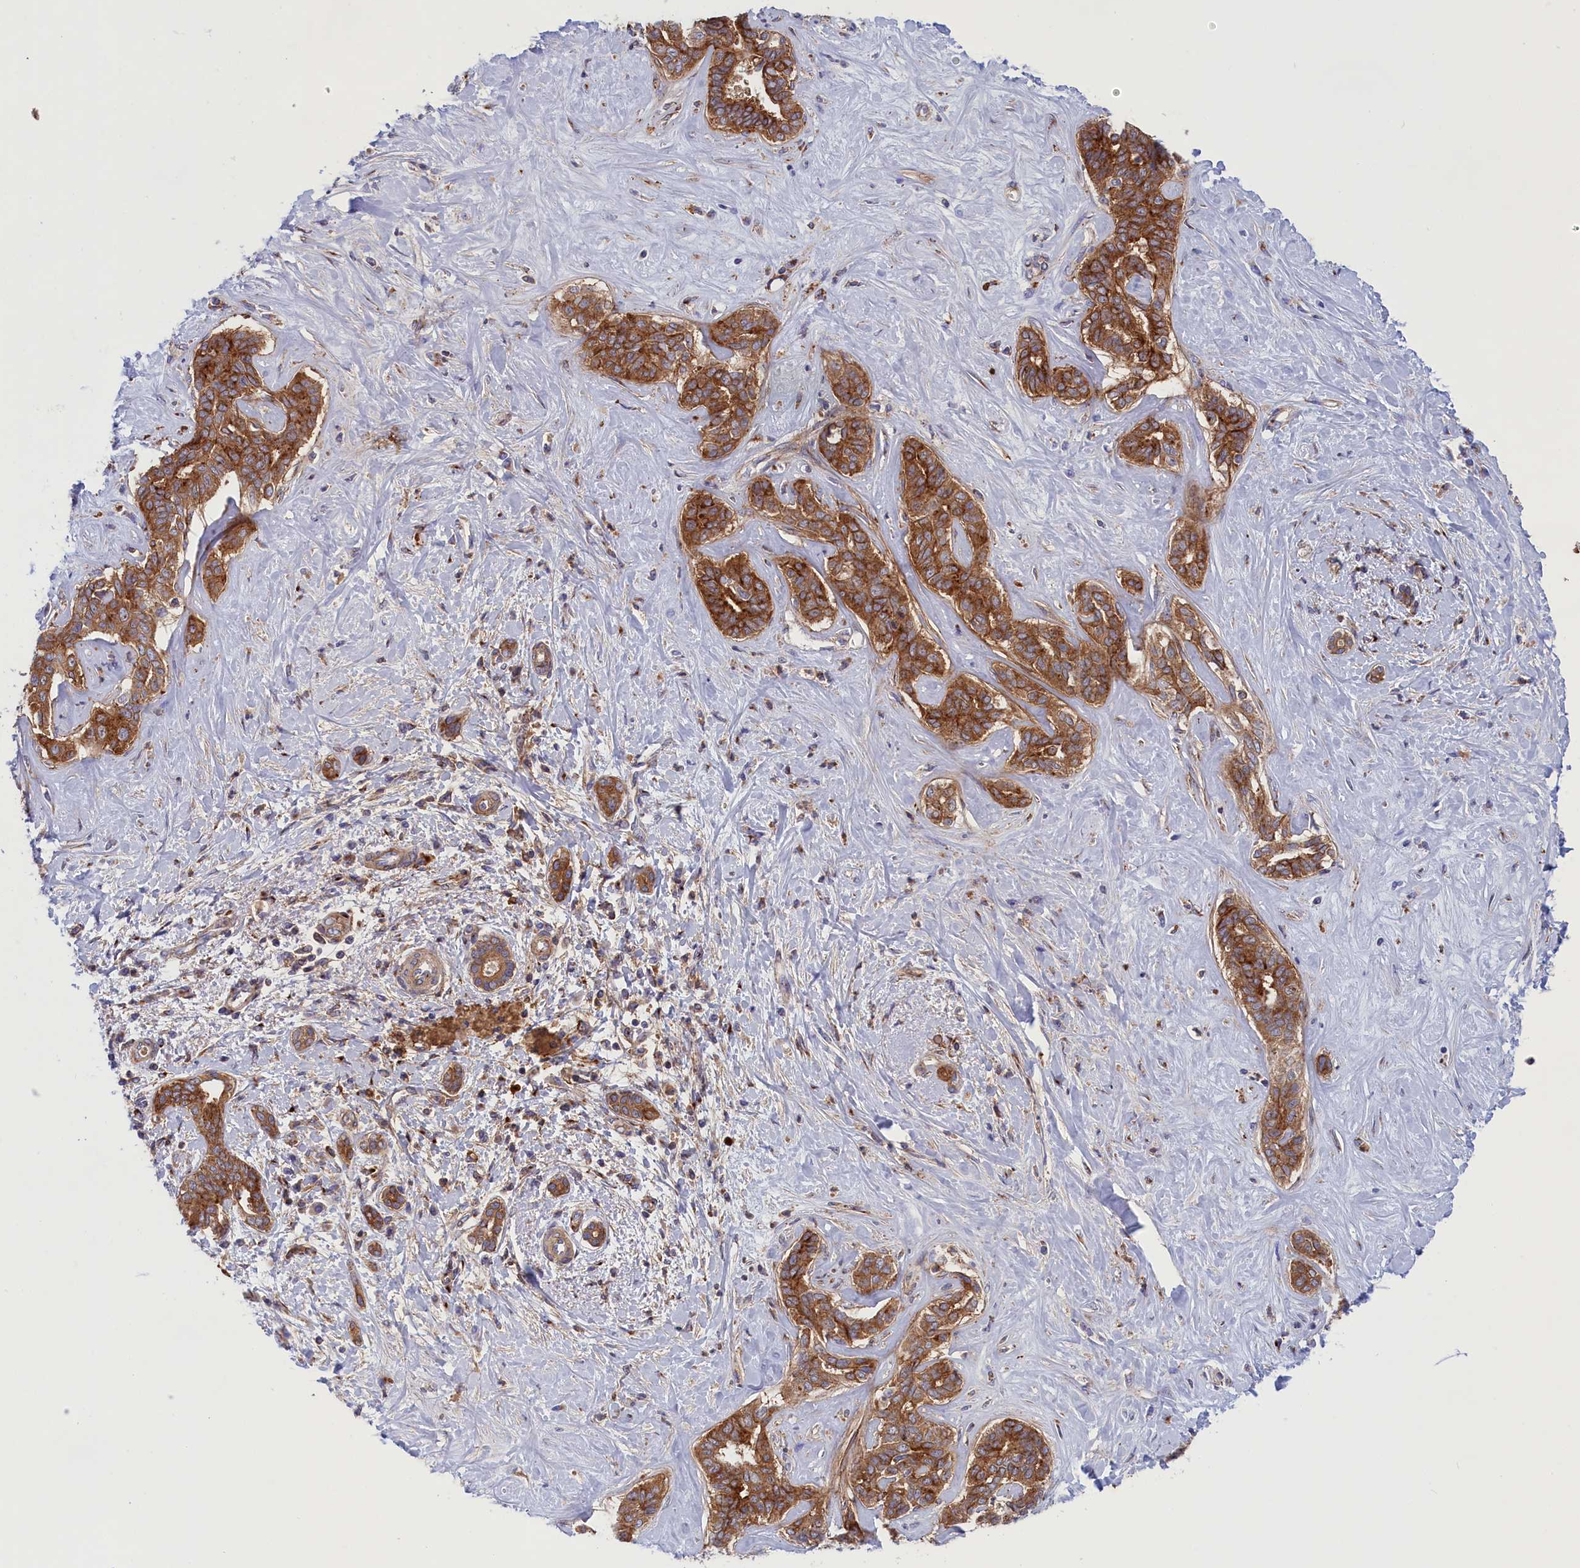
{"staining": {"intensity": "strong", "quantity": ">75%", "location": "cytoplasmic/membranous"}, "tissue": "liver cancer", "cell_type": "Tumor cells", "image_type": "cancer", "snomed": [{"axis": "morphology", "description": "Cholangiocarcinoma"}, {"axis": "topography", "description": "Liver"}], "caption": "The histopathology image shows immunohistochemical staining of cholangiocarcinoma (liver). There is strong cytoplasmic/membranous positivity is seen in about >75% of tumor cells.", "gene": "SCAMP4", "patient": {"sex": "female", "age": 77}}